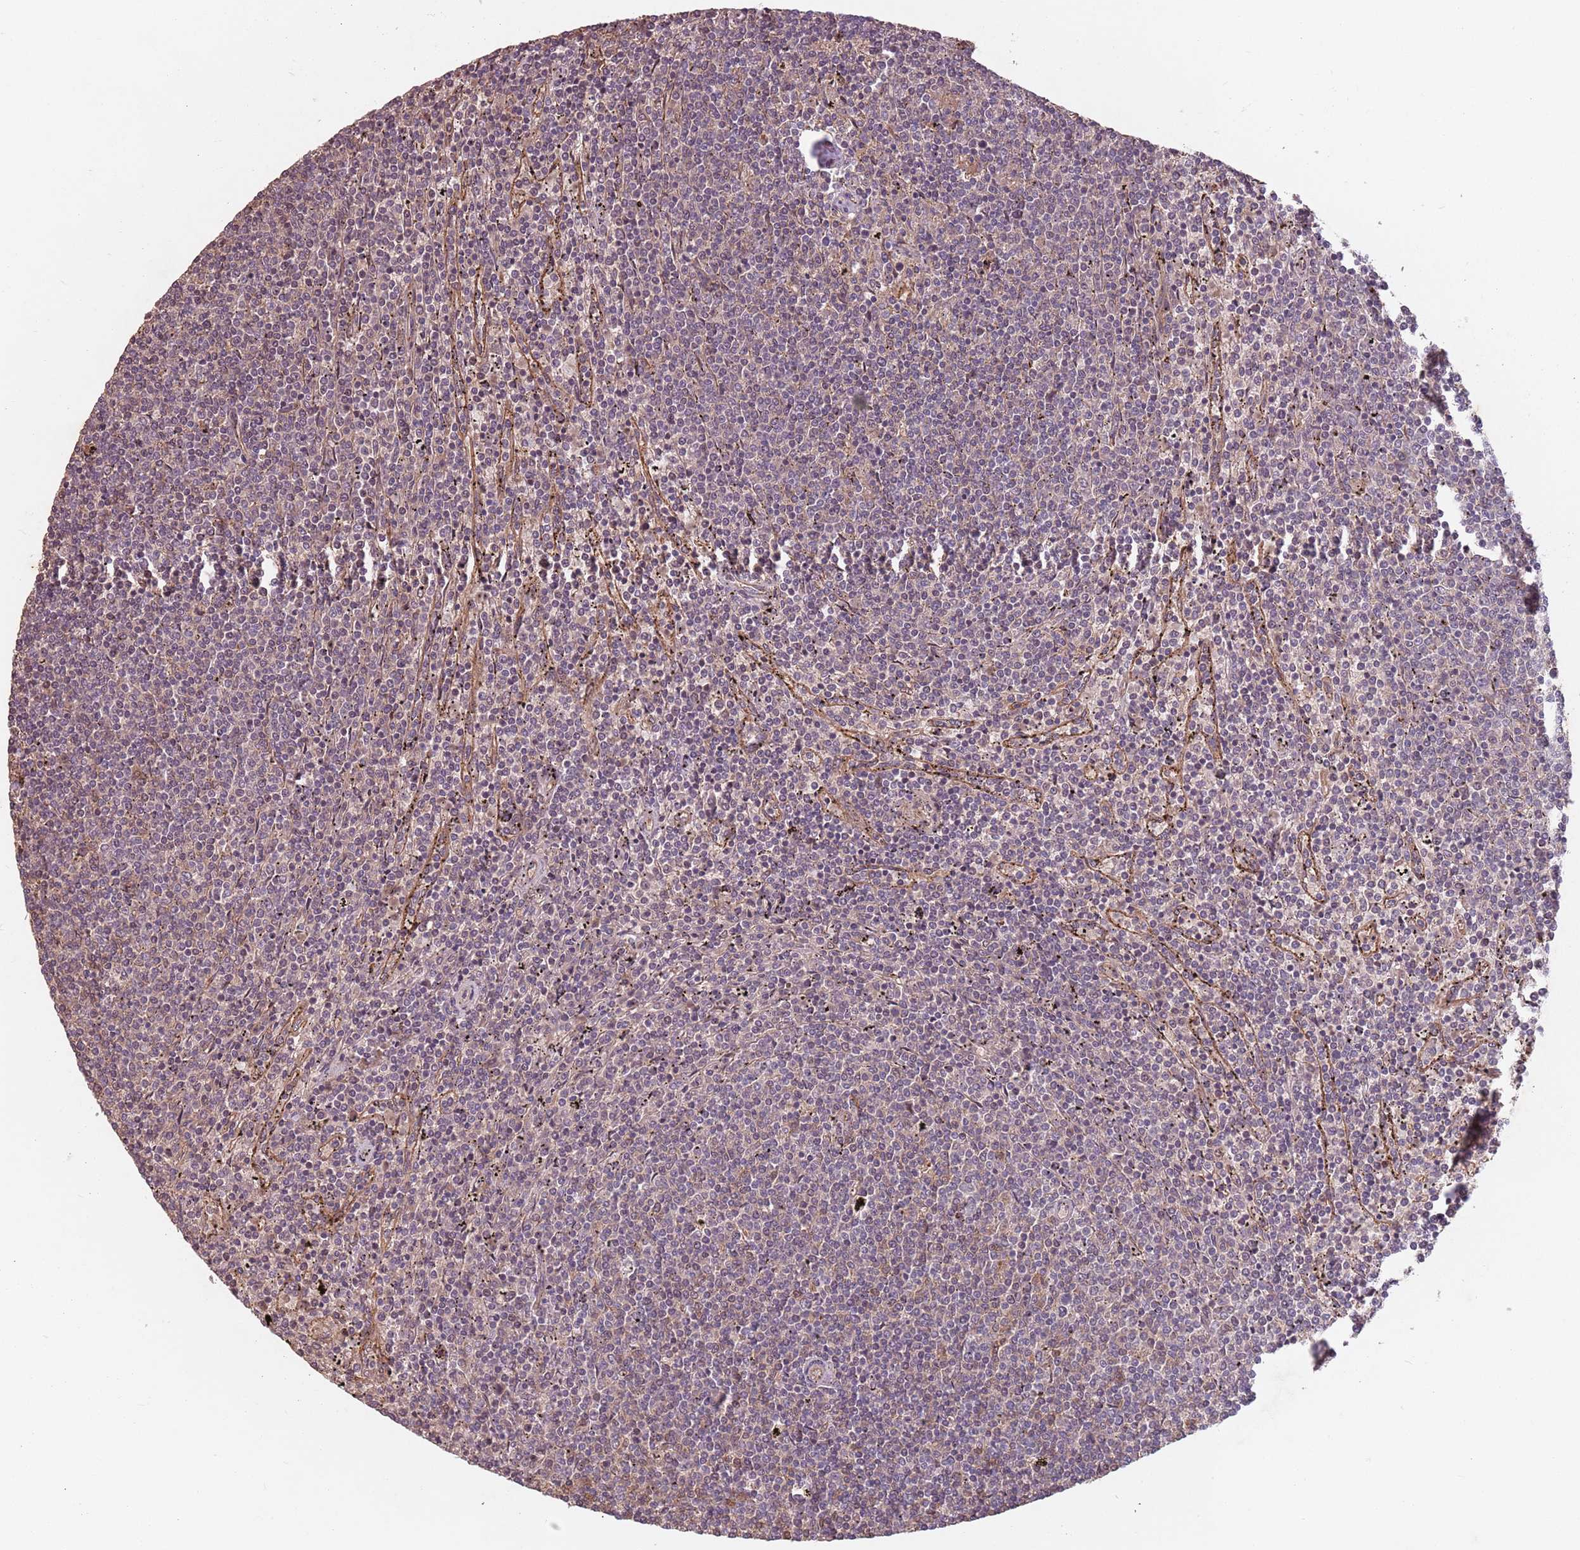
{"staining": {"intensity": "negative", "quantity": "none", "location": "none"}, "tissue": "lymphoma", "cell_type": "Tumor cells", "image_type": "cancer", "snomed": [{"axis": "morphology", "description": "Malignant lymphoma, non-Hodgkin's type, Low grade"}, {"axis": "topography", "description": "Spleen"}], "caption": "DAB (3,3'-diaminobenzidine) immunohistochemical staining of human lymphoma reveals no significant staining in tumor cells. (DAB (3,3'-diaminobenzidine) immunohistochemistry (IHC), high magnification).", "gene": "GPR180", "patient": {"sex": "female", "age": 50}}